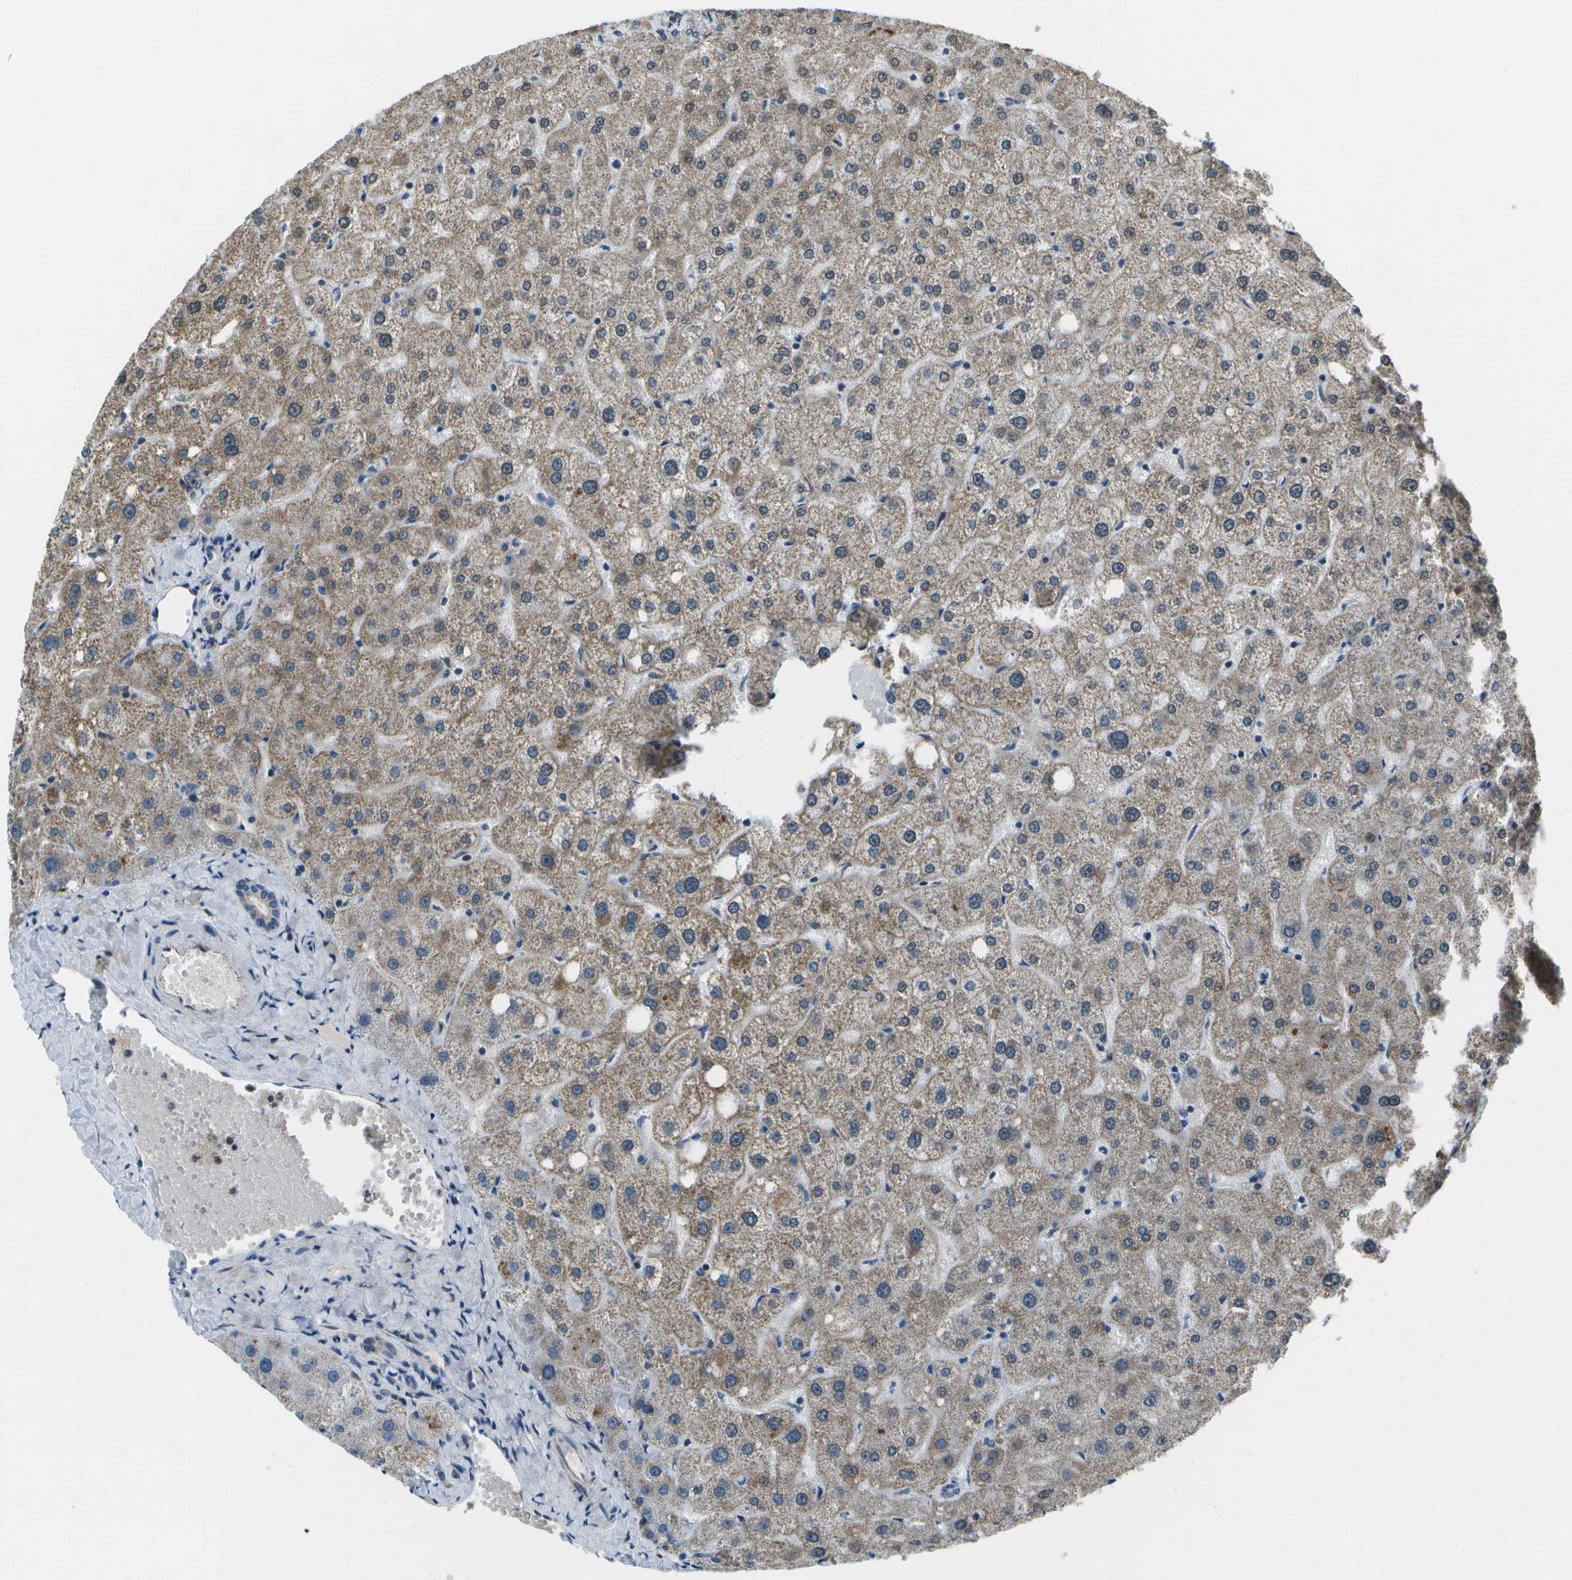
{"staining": {"intensity": "weak", "quantity": "<25%", "location": "cytoplasmic/membranous"}, "tissue": "liver", "cell_type": "Cholangiocytes", "image_type": "normal", "snomed": [{"axis": "morphology", "description": "Normal tissue, NOS"}, {"axis": "topography", "description": "Liver"}], "caption": "Image shows no significant protein staining in cholangiocytes of benign liver. (DAB (3,3'-diaminobenzidine) immunohistochemistry (IHC) visualized using brightfield microscopy, high magnification).", "gene": "EIF2AK1", "patient": {"sex": "male", "age": 73}}